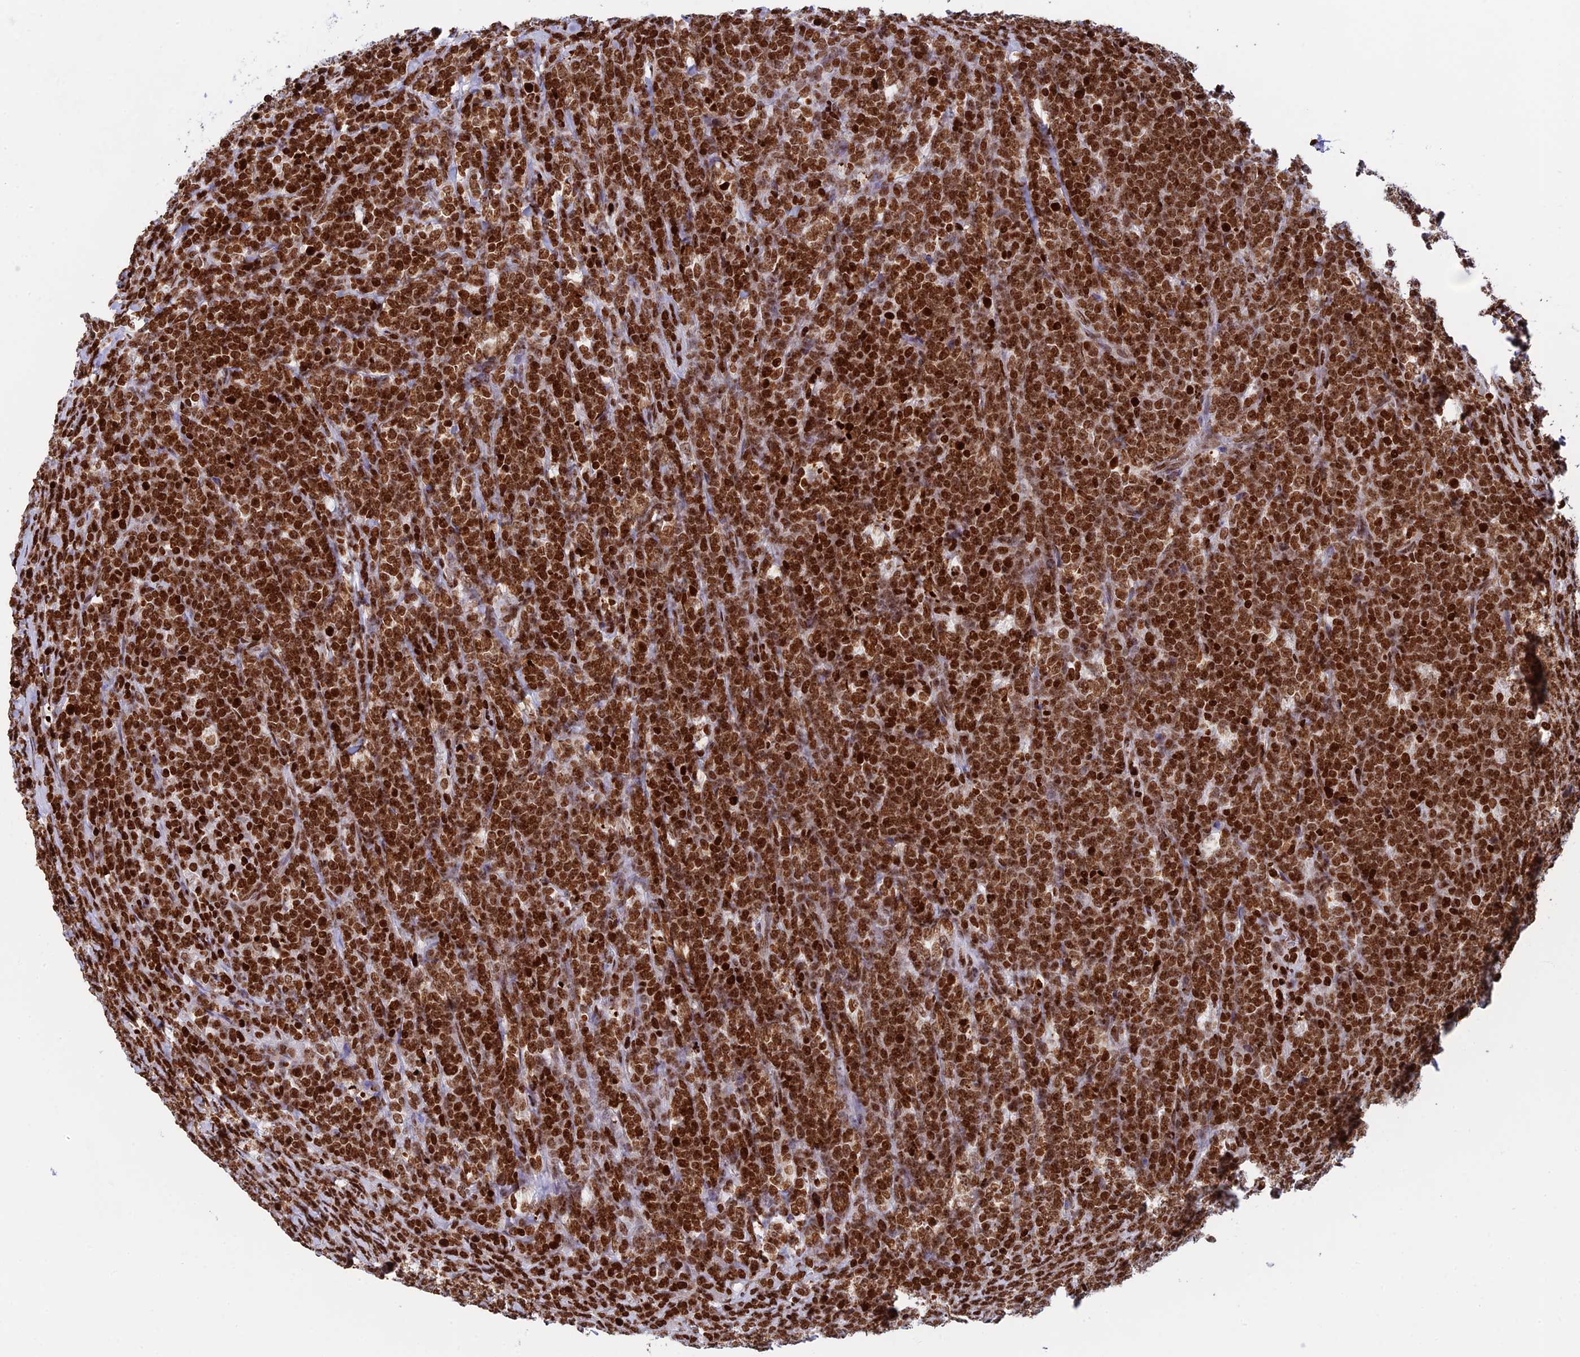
{"staining": {"intensity": "moderate", "quantity": ">75%", "location": "nuclear"}, "tissue": "lymphoma", "cell_type": "Tumor cells", "image_type": "cancer", "snomed": [{"axis": "morphology", "description": "Malignant lymphoma, non-Hodgkin's type, High grade"}, {"axis": "topography", "description": "Small intestine"}], "caption": "Moderate nuclear expression is appreciated in about >75% of tumor cells in high-grade malignant lymphoma, non-Hodgkin's type.", "gene": "RPAP1", "patient": {"sex": "male", "age": 8}}